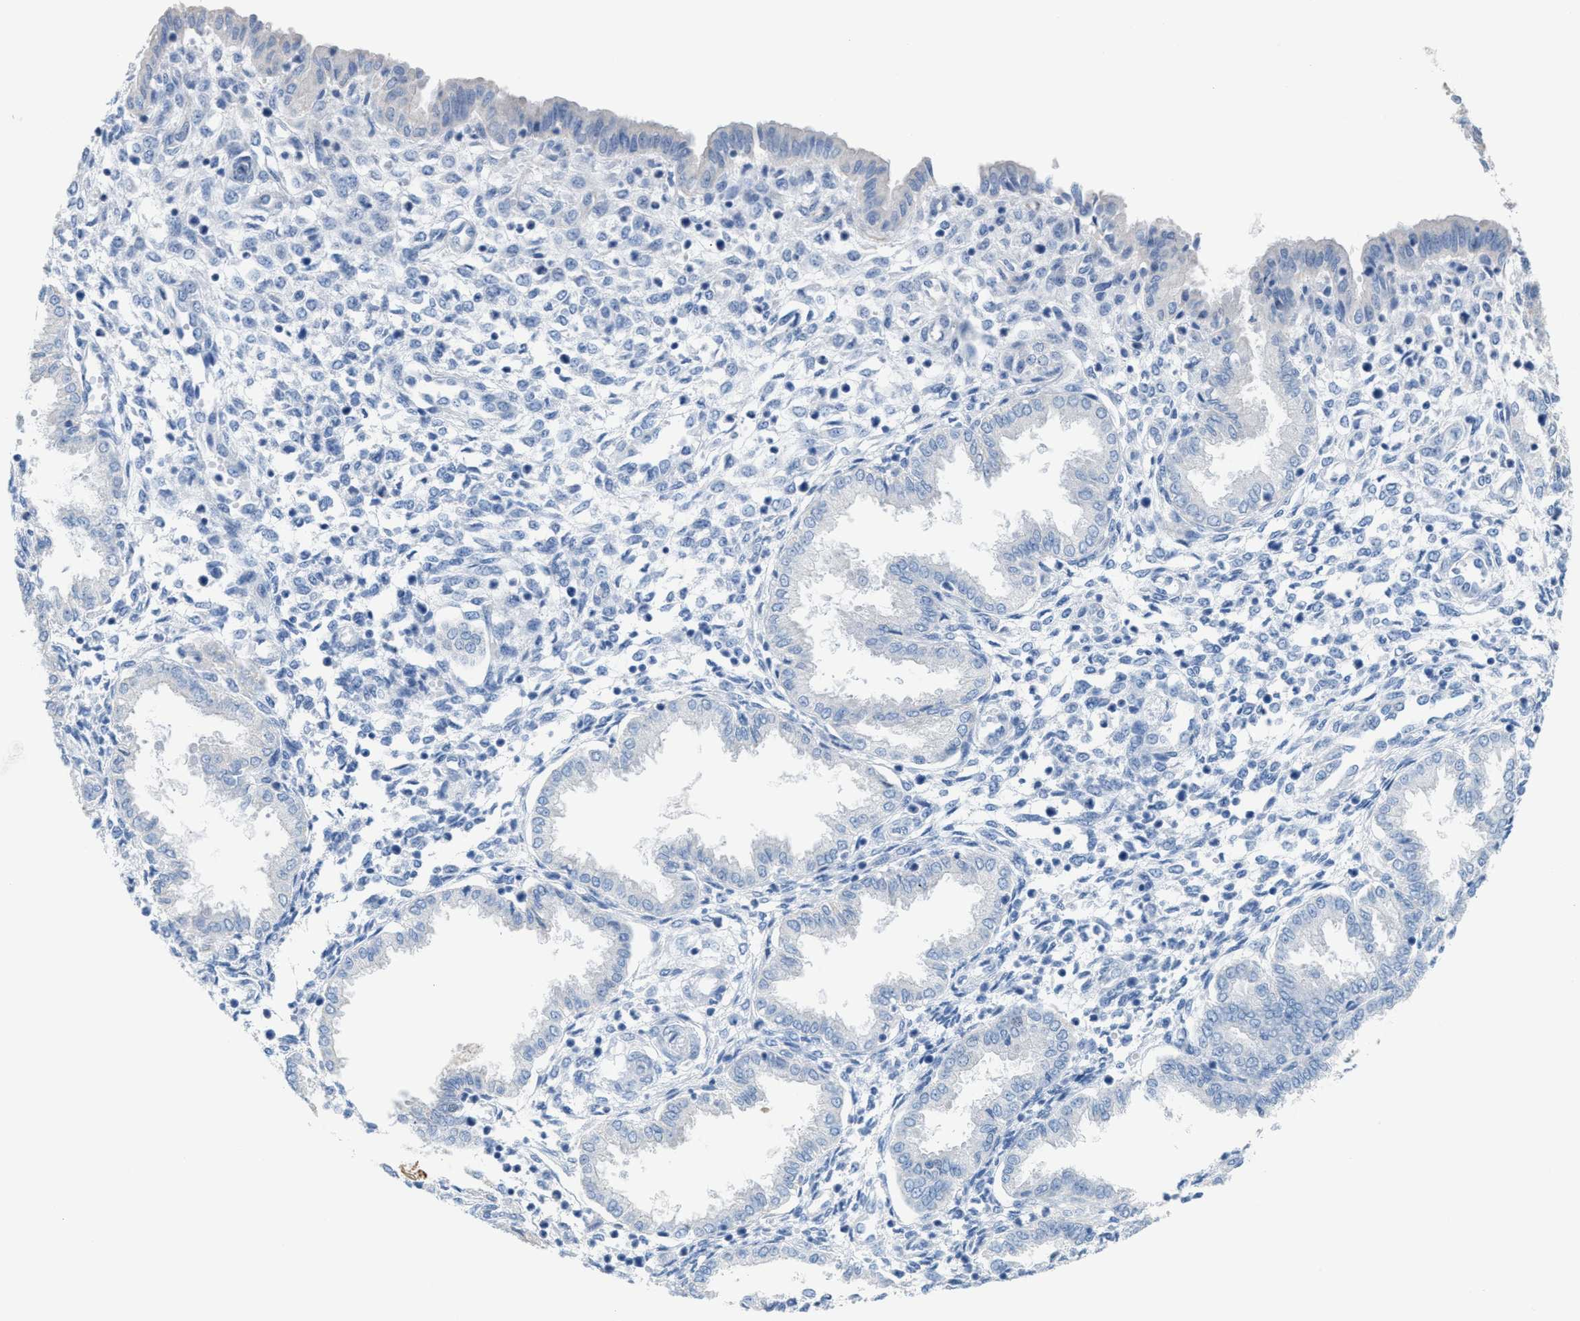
{"staining": {"intensity": "negative", "quantity": "none", "location": "none"}, "tissue": "endometrium", "cell_type": "Cells in endometrial stroma", "image_type": "normal", "snomed": [{"axis": "morphology", "description": "Normal tissue, NOS"}, {"axis": "topography", "description": "Endometrium"}], "caption": "Micrograph shows no significant protein staining in cells in endometrial stroma of unremarkable endometrium. Nuclei are stained in blue.", "gene": "MPP3", "patient": {"sex": "female", "age": 33}}